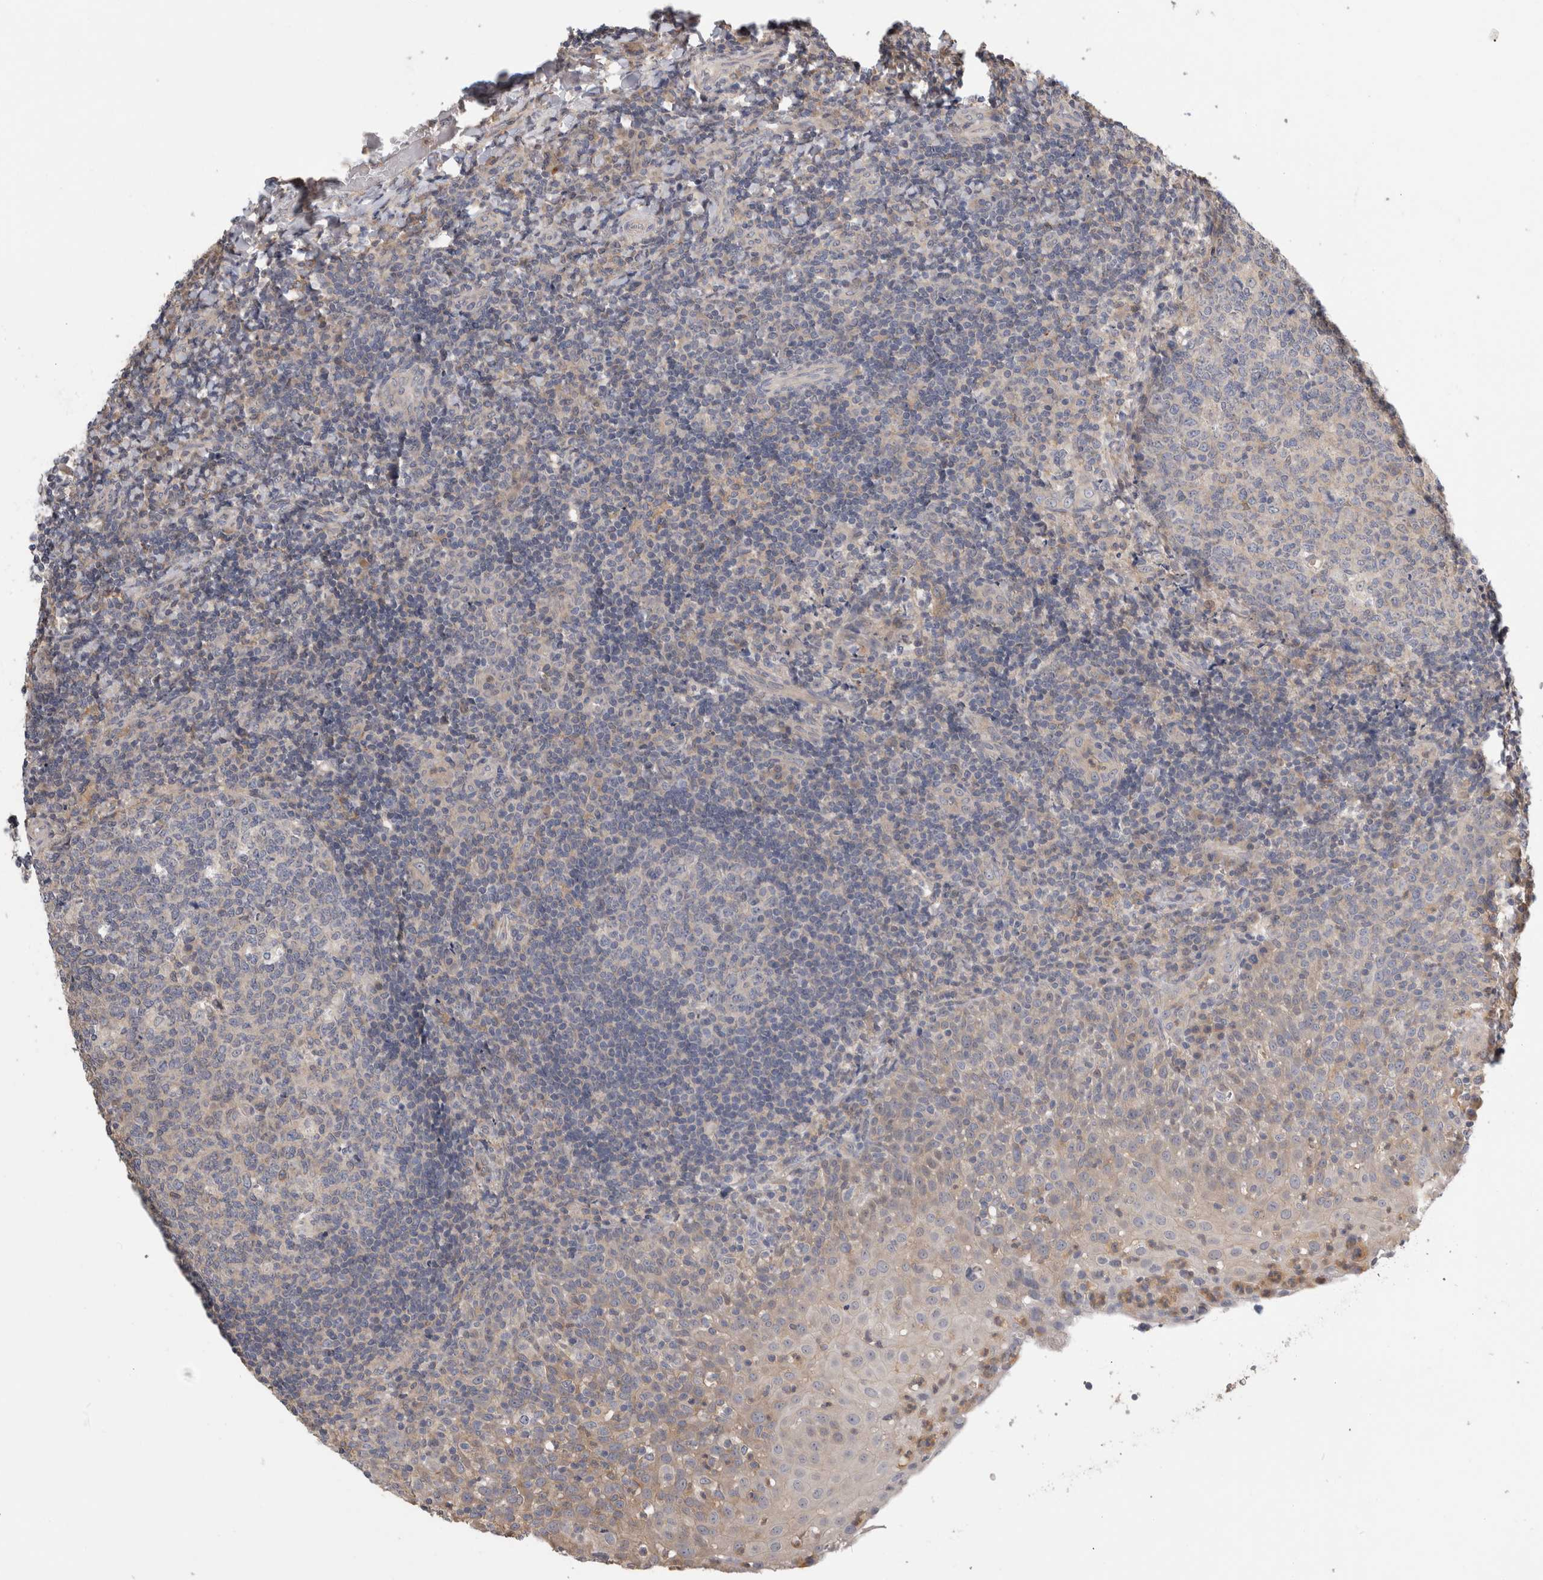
{"staining": {"intensity": "negative", "quantity": "none", "location": "none"}, "tissue": "tonsil", "cell_type": "Germinal center cells", "image_type": "normal", "snomed": [{"axis": "morphology", "description": "Normal tissue, NOS"}, {"axis": "topography", "description": "Tonsil"}], "caption": "An immunohistochemistry photomicrograph of benign tonsil is shown. There is no staining in germinal center cells of tonsil. (DAB (3,3'-diaminobenzidine) IHC visualized using brightfield microscopy, high magnification).", "gene": "PGM1", "patient": {"sex": "female", "age": 19}}